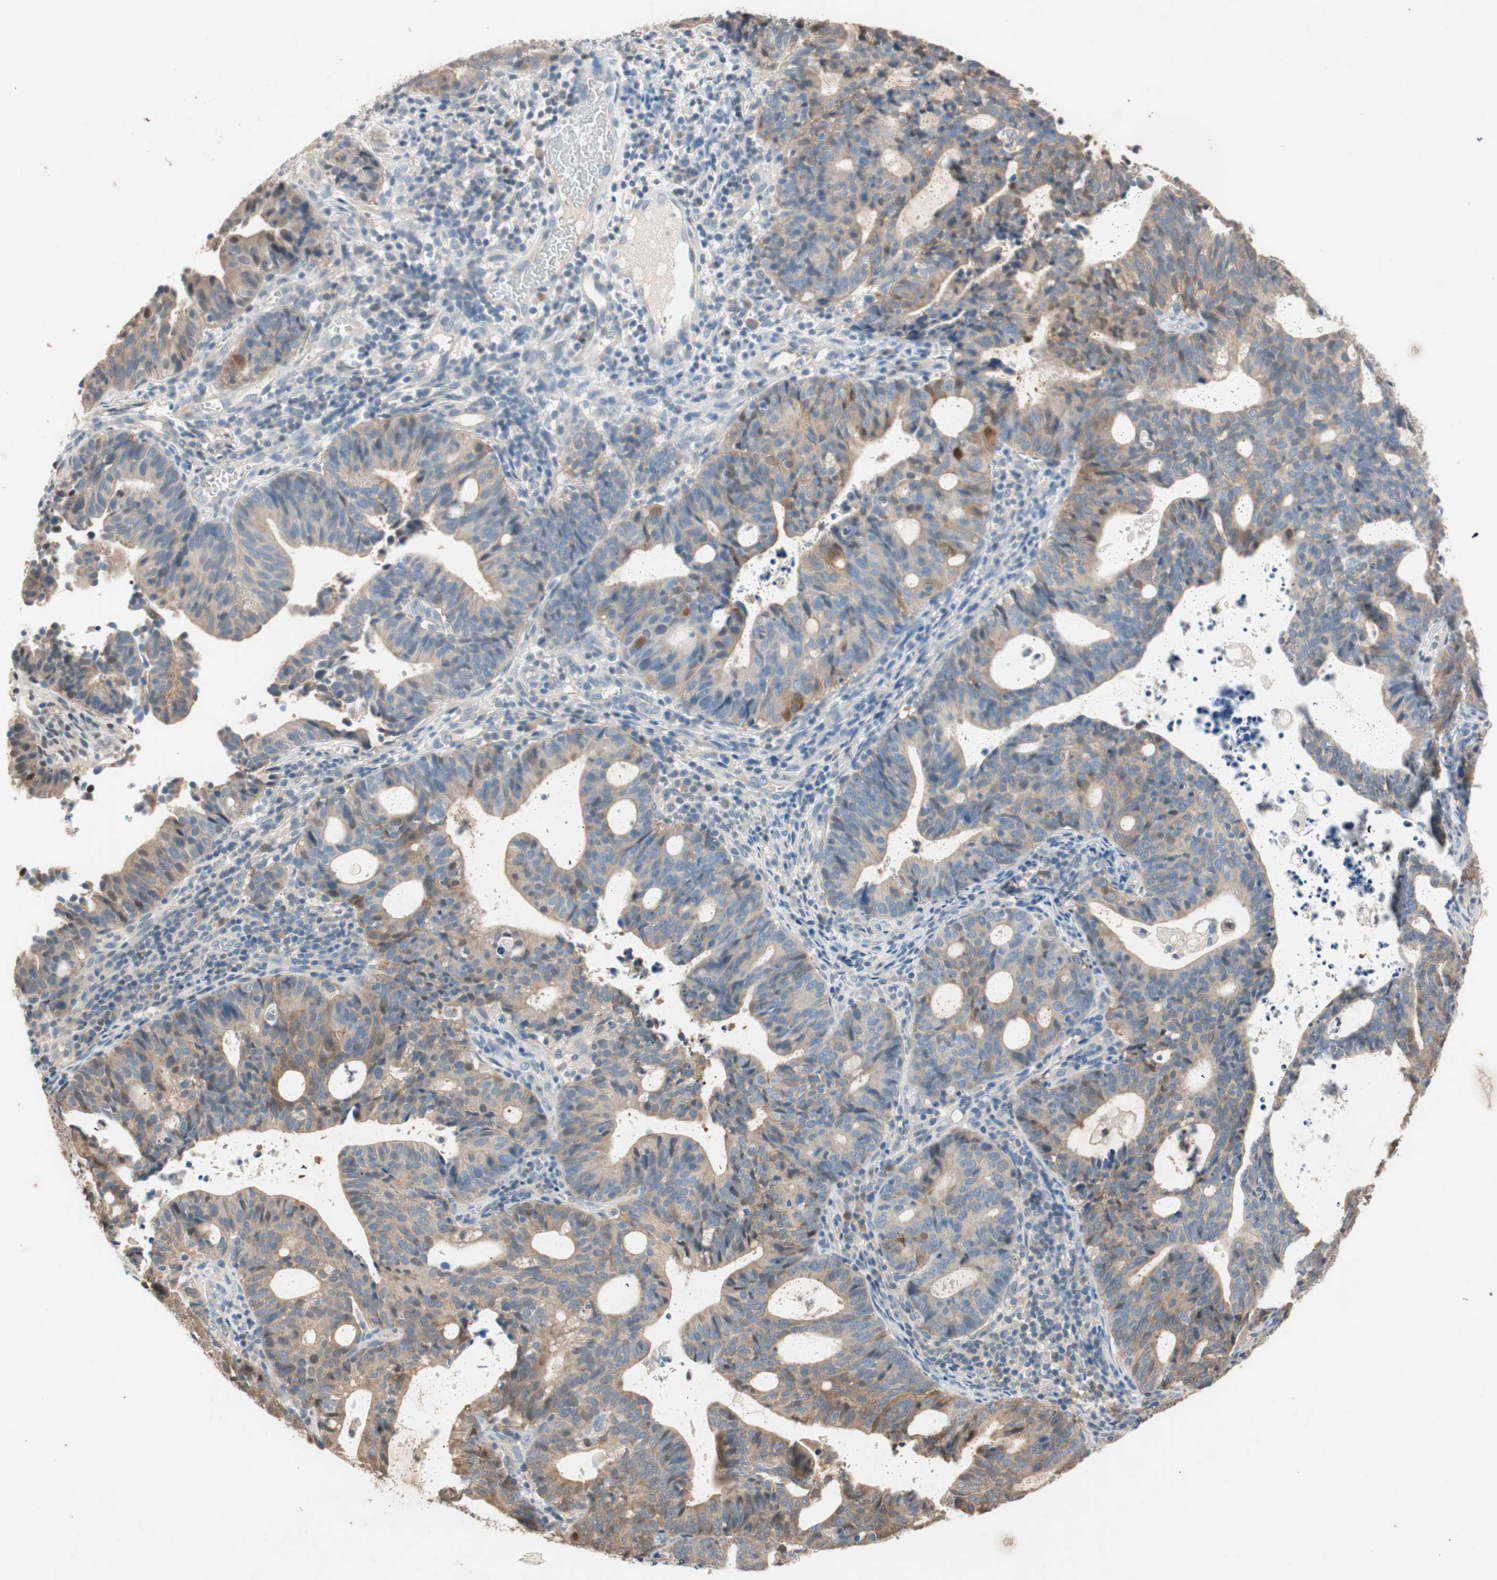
{"staining": {"intensity": "weak", "quantity": ">75%", "location": "cytoplasmic/membranous"}, "tissue": "endometrial cancer", "cell_type": "Tumor cells", "image_type": "cancer", "snomed": [{"axis": "morphology", "description": "Adenocarcinoma, NOS"}, {"axis": "topography", "description": "Uterus"}], "caption": "An immunohistochemistry (IHC) image of neoplastic tissue is shown. Protein staining in brown shows weak cytoplasmic/membranous positivity in adenocarcinoma (endometrial) within tumor cells. (DAB = brown stain, brightfield microscopy at high magnification).", "gene": "SERPINB5", "patient": {"sex": "female", "age": 83}}